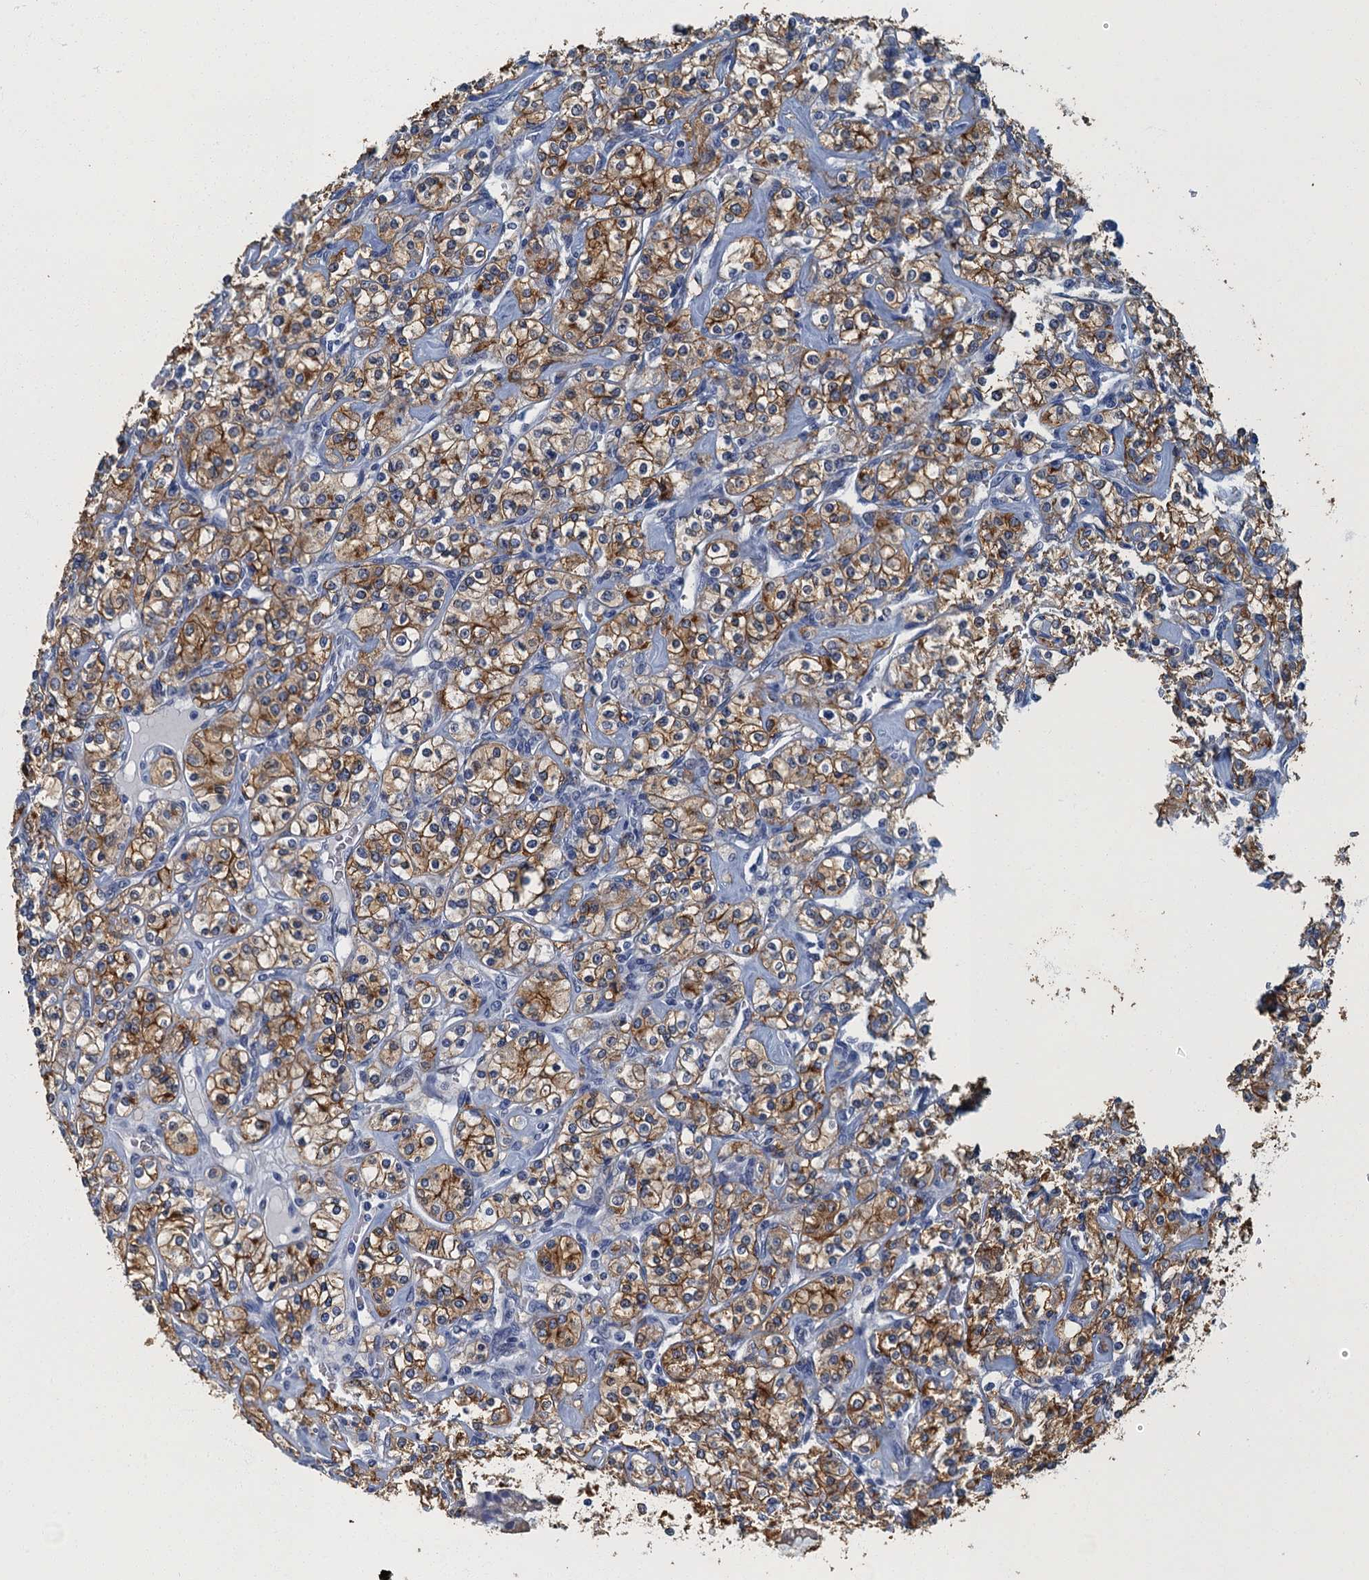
{"staining": {"intensity": "moderate", "quantity": ">75%", "location": "cytoplasmic/membranous"}, "tissue": "renal cancer", "cell_type": "Tumor cells", "image_type": "cancer", "snomed": [{"axis": "morphology", "description": "Adenocarcinoma, NOS"}, {"axis": "topography", "description": "Kidney"}], "caption": "Immunohistochemistry (IHC) (DAB (3,3'-diaminobenzidine)) staining of human renal cancer (adenocarcinoma) reveals moderate cytoplasmic/membranous protein staining in approximately >75% of tumor cells.", "gene": "GADL1", "patient": {"sex": "male", "age": 77}}